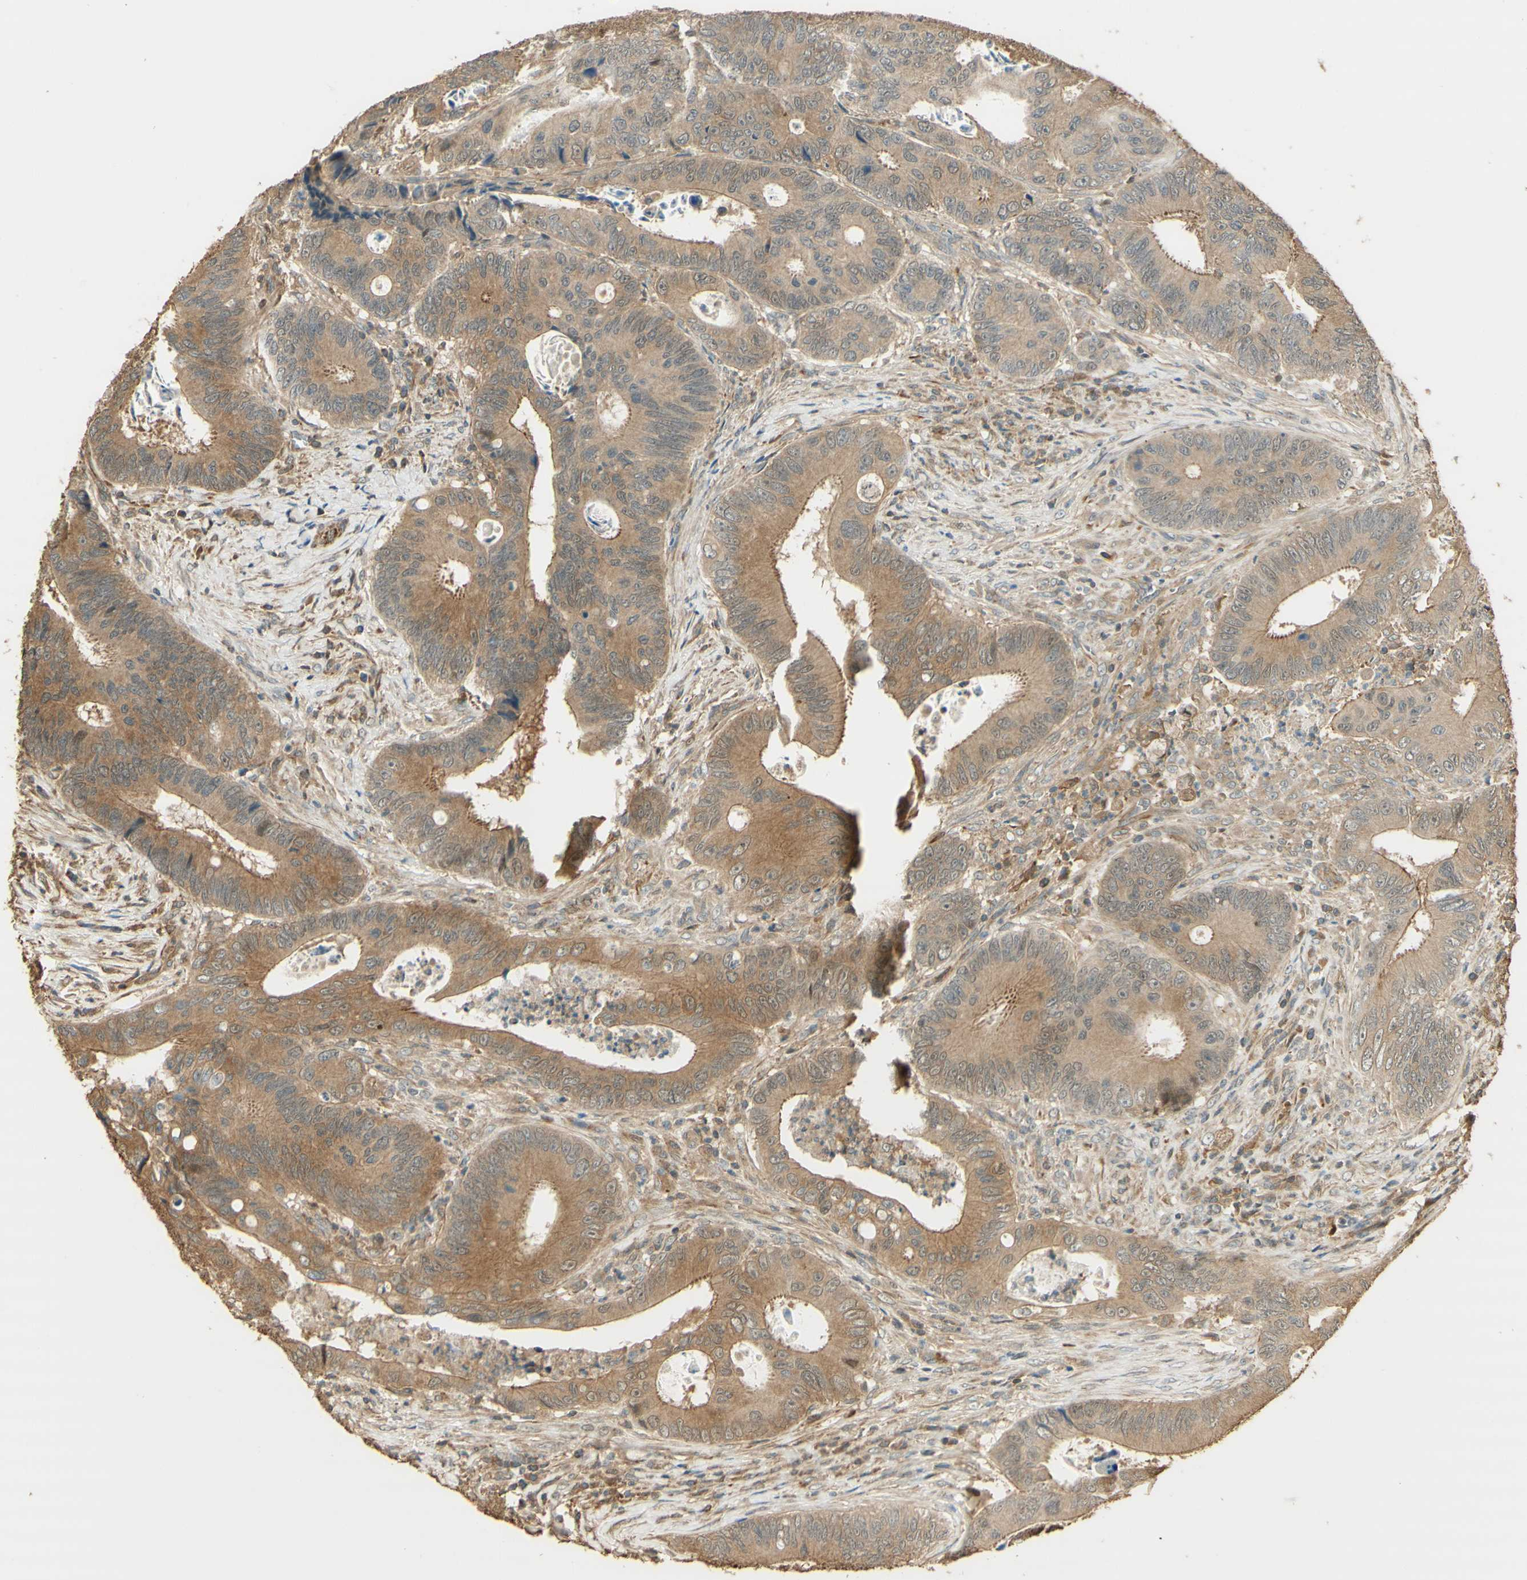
{"staining": {"intensity": "weak", "quantity": ">75%", "location": "cytoplasmic/membranous"}, "tissue": "colorectal cancer", "cell_type": "Tumor cells", "image_type": "cancer", "snomed": [{"axis": "morphology", "description": "Inflammation, NOS"}, {"axis": "morphology", "description": "Adenocarcinoma, NOS"}, {"axis": "topography", "description": "Colon"}], "caption": "Immunohistochemistry (IHC) (DAB) staining of adenocarcinoma (colorectal) shows weak cytoplasmic/membranous protein positivity in approximately >75% of tumor cells.", "gene": "AGER", "patient": {"sex": "male", "age": 72}}